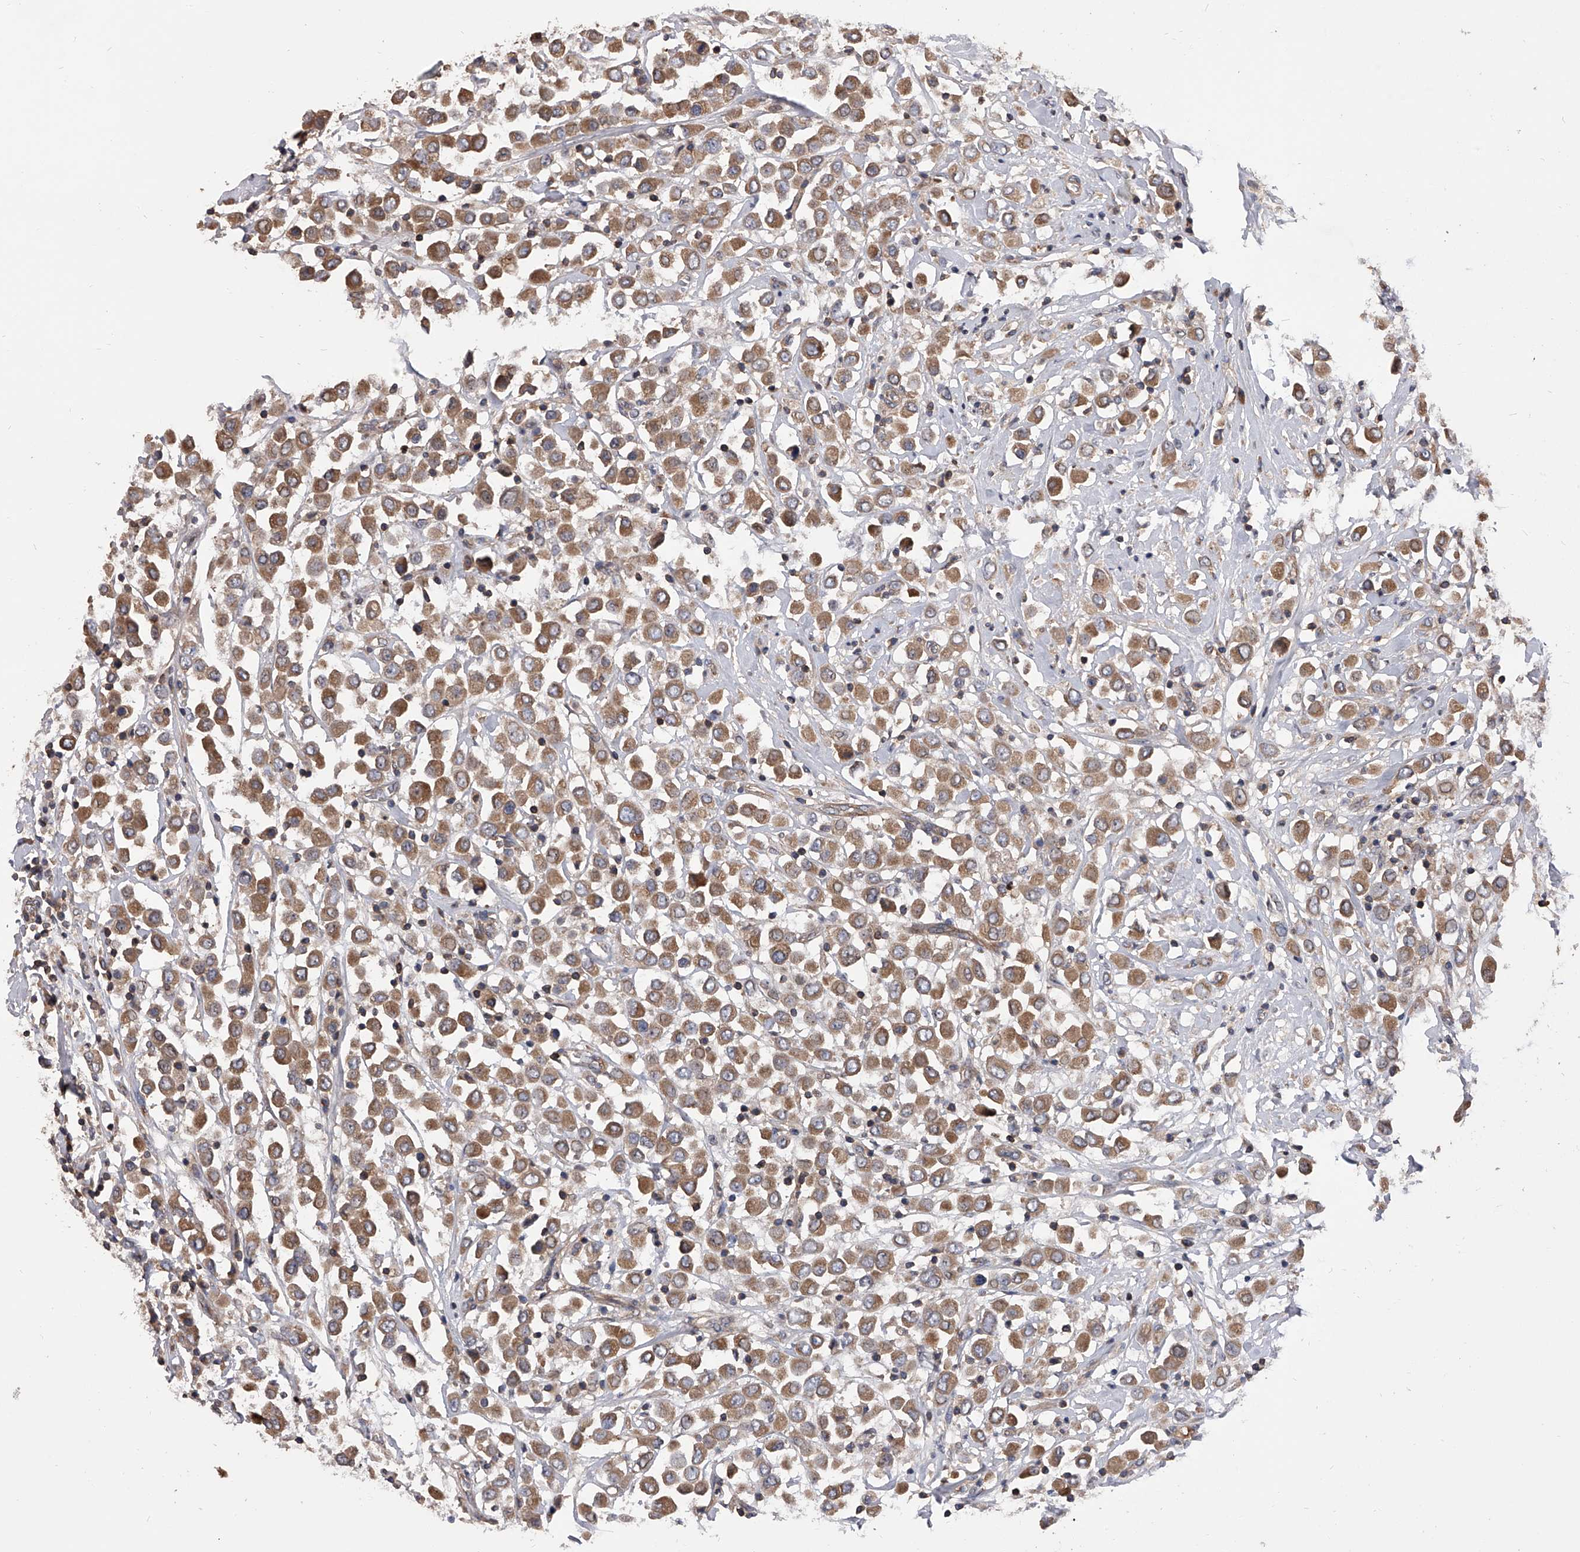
{"staining": {"intensity": "moderate", "quantity": ">75%", "location": "cytoplasmic/membranous"}, "tissue": "breast cancer", "cell_type": "Tumor cells", "image_type": "cancer", "snomed": [{"axis": "morphology", "description": "Duct carcinoma"}, {"axis": "topography", "description": "Breast"}], "caption": "Moderate cytoplasmic/membranous positivity is seen in approximately >75% of tumor cells in breast cancer.", "gene": "CUL7", "patient": {"sex": "female", "age": 61}}